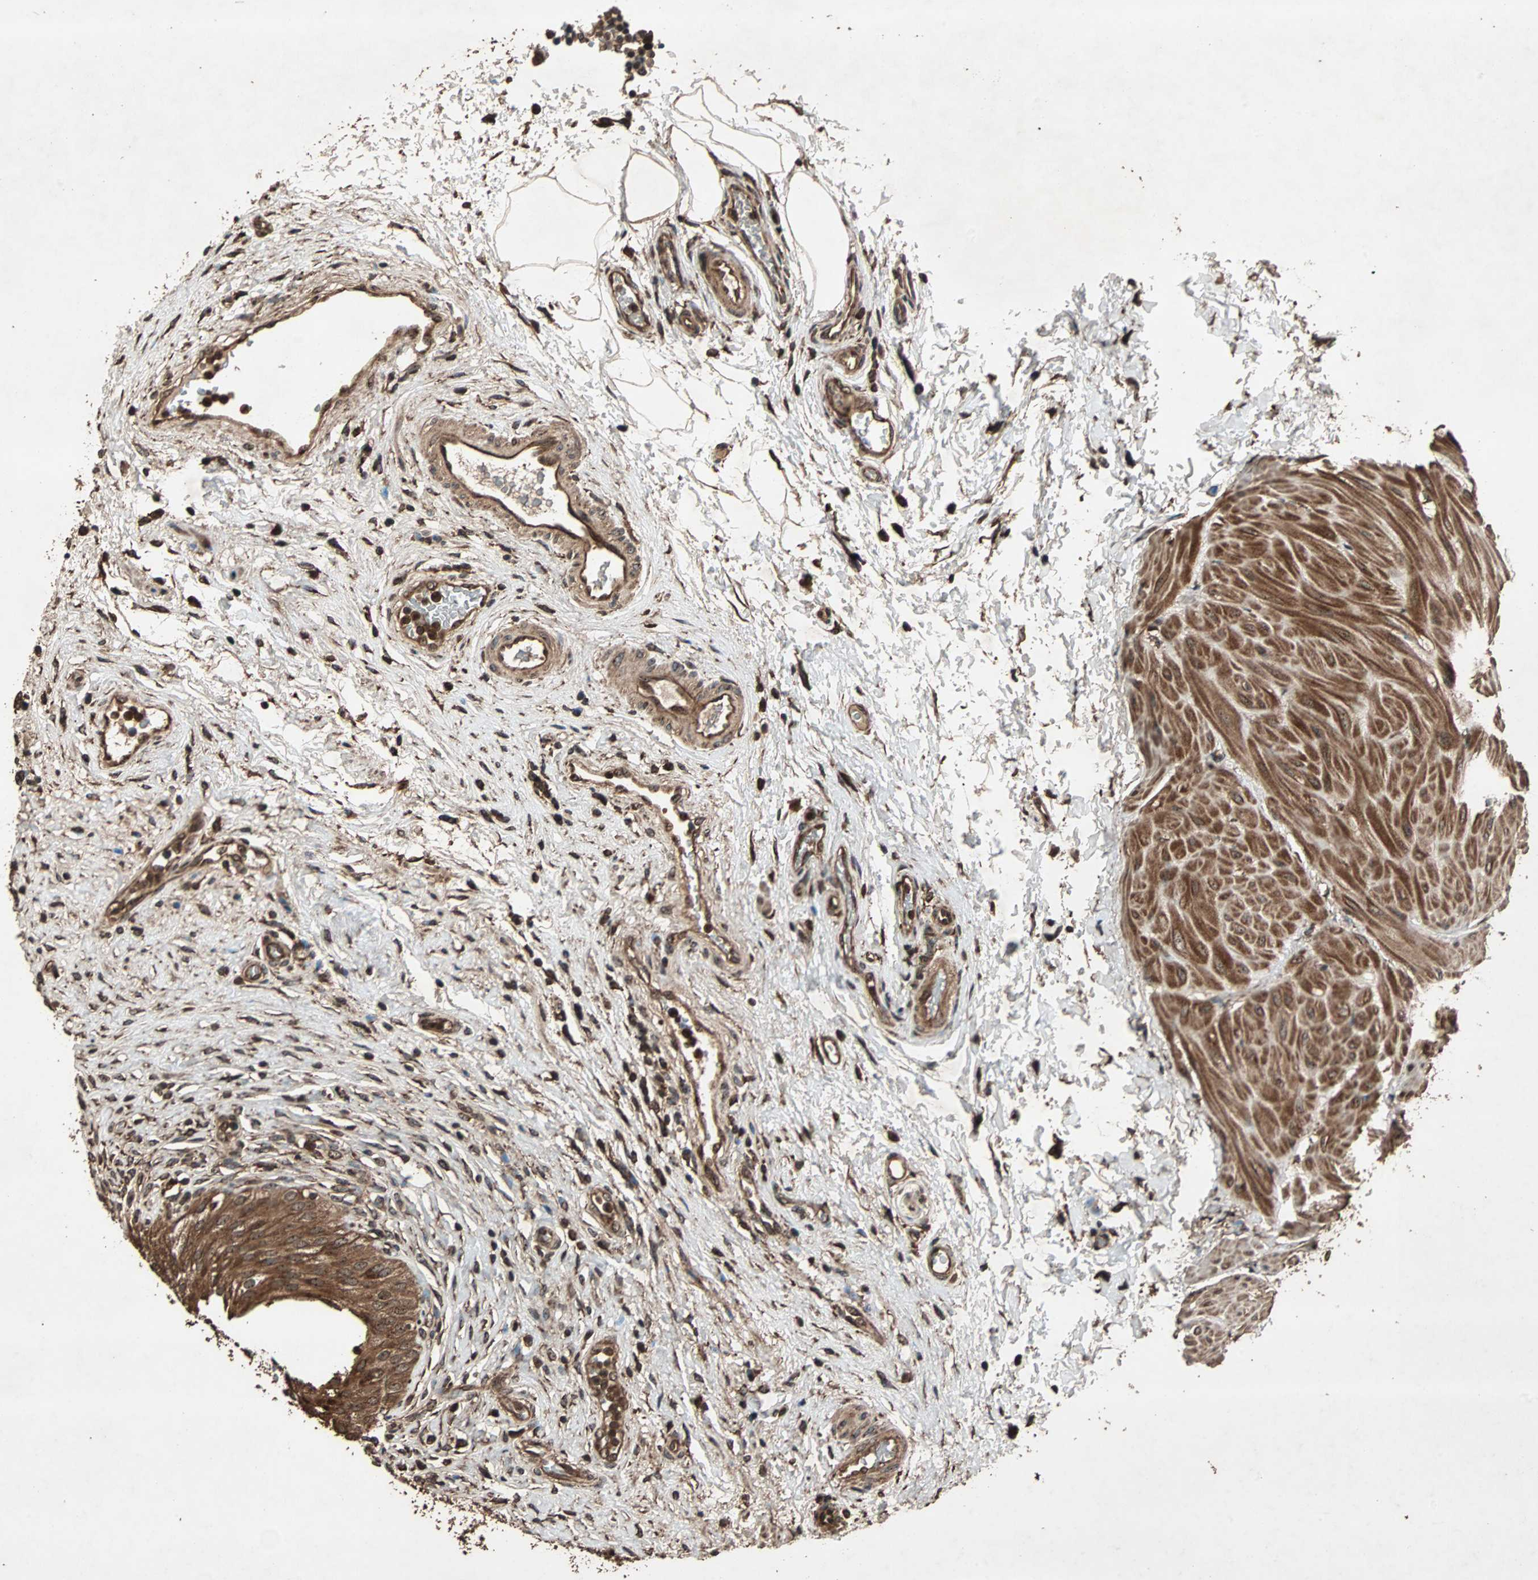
{"staining": {"intensity": "strong", "quantity": ">75%", "location": "cytoplasmic/membranous"}, "tissue": "urinary bladder", "cell_type": "Urothelial cells", "image_type": "normal", "snomed": [{"axis": "morphology", "description": "Normal tissue, NOS"}, {"axis": "morphology", "description": "Urothelial carcinoma, High grade"}, {"axis": "topography", "description": "Urinary bladder"}], "caption": "The micrograph shows immunohistochemical staining of unremarkable urinary bladder. There is strong cytoplasmic/membranous staining is seen in approximately >75% of urothelial cells.", "gene": "LAMTOR5", "patient": {"sex": "male", "age": 46}}